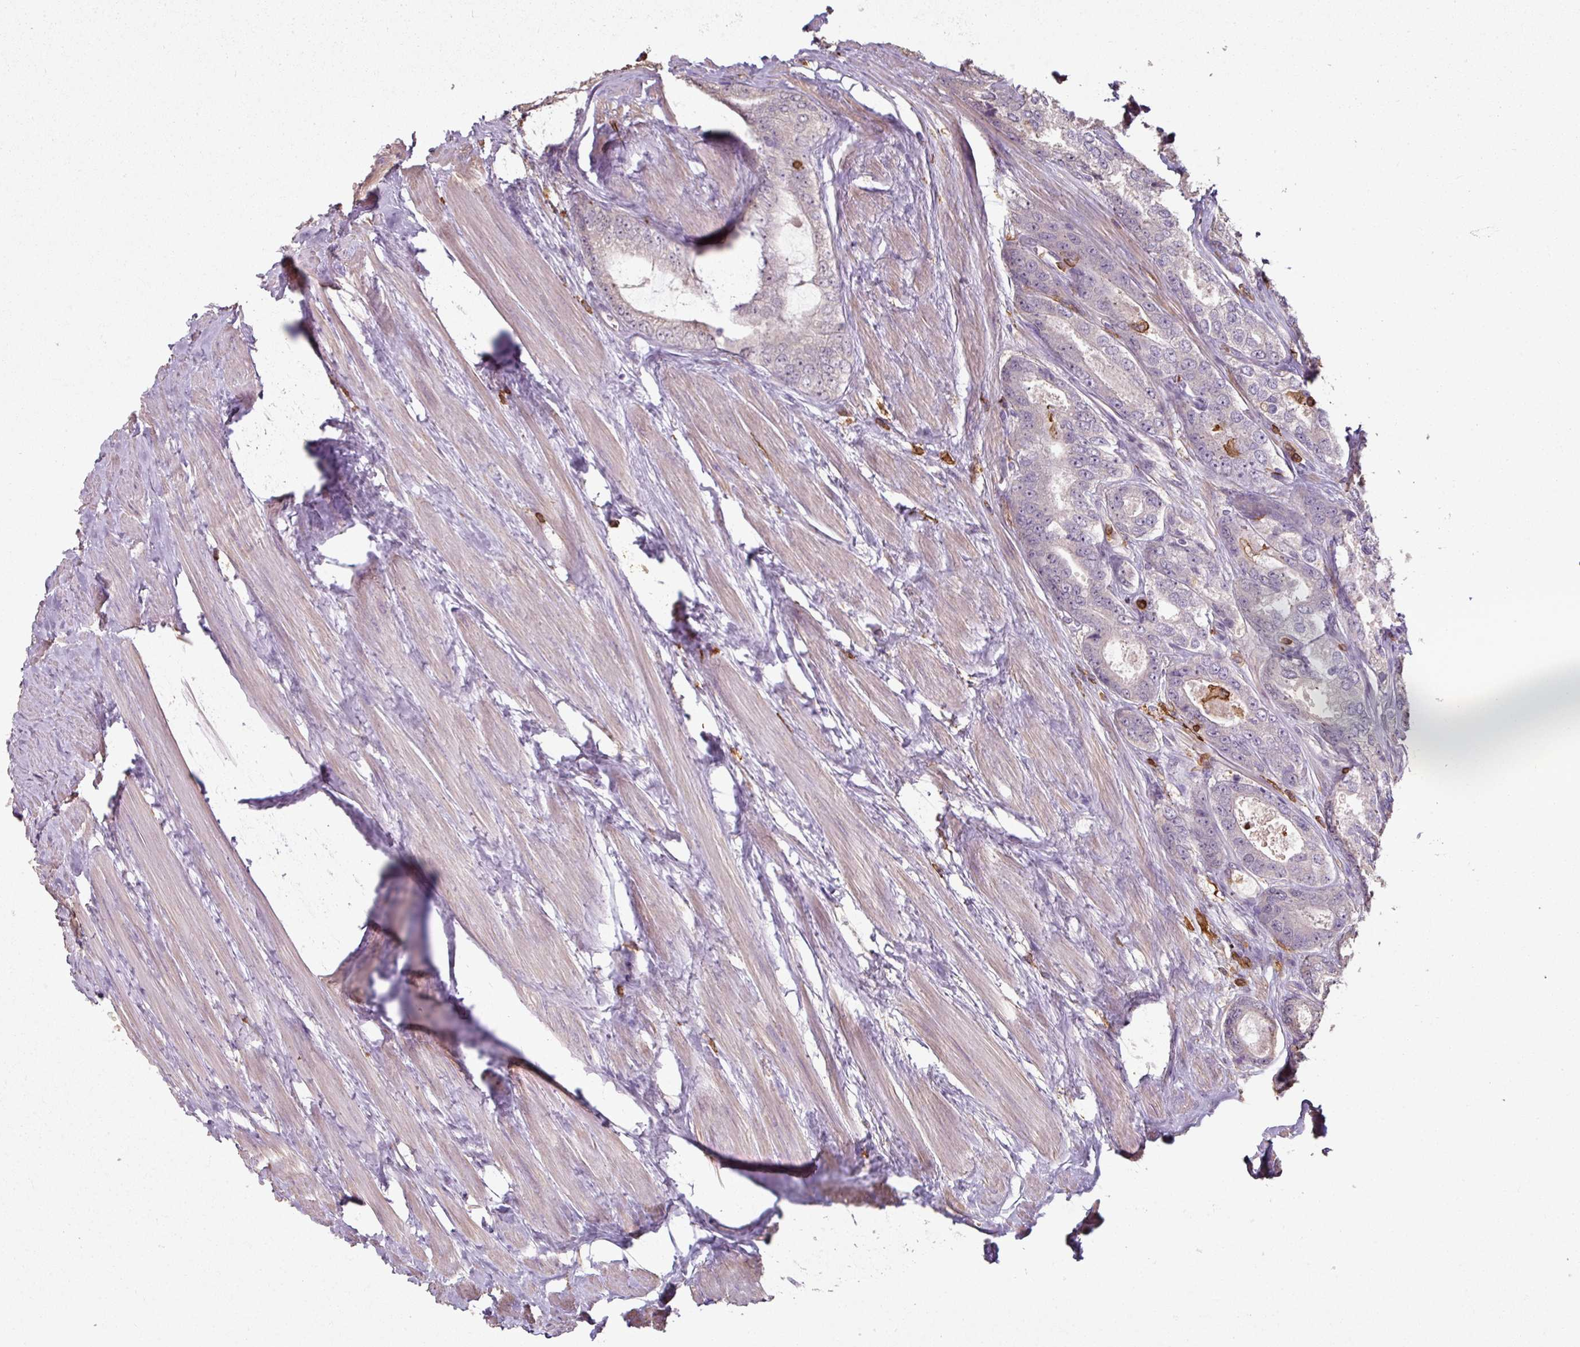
{"staining": {"intensity": "negative", "quantity": "none", "location": "none"}, "tissue": "prostate cancer", "cell_type": "Tumor cells", "image_type": "cancer", "snomed": [{"axis": "morphology", "description": "Adenocarcinoma, Low grade"}, {"axis": "topography", "description": "Prostate"}], "caption": "This is an IHC image of prostate cancer (adenocarcinoma (low-grade)). There is no positivity in tumor cells.", "gene": "OLFML2B", "patient": {"sex": "male", "age": 68}}